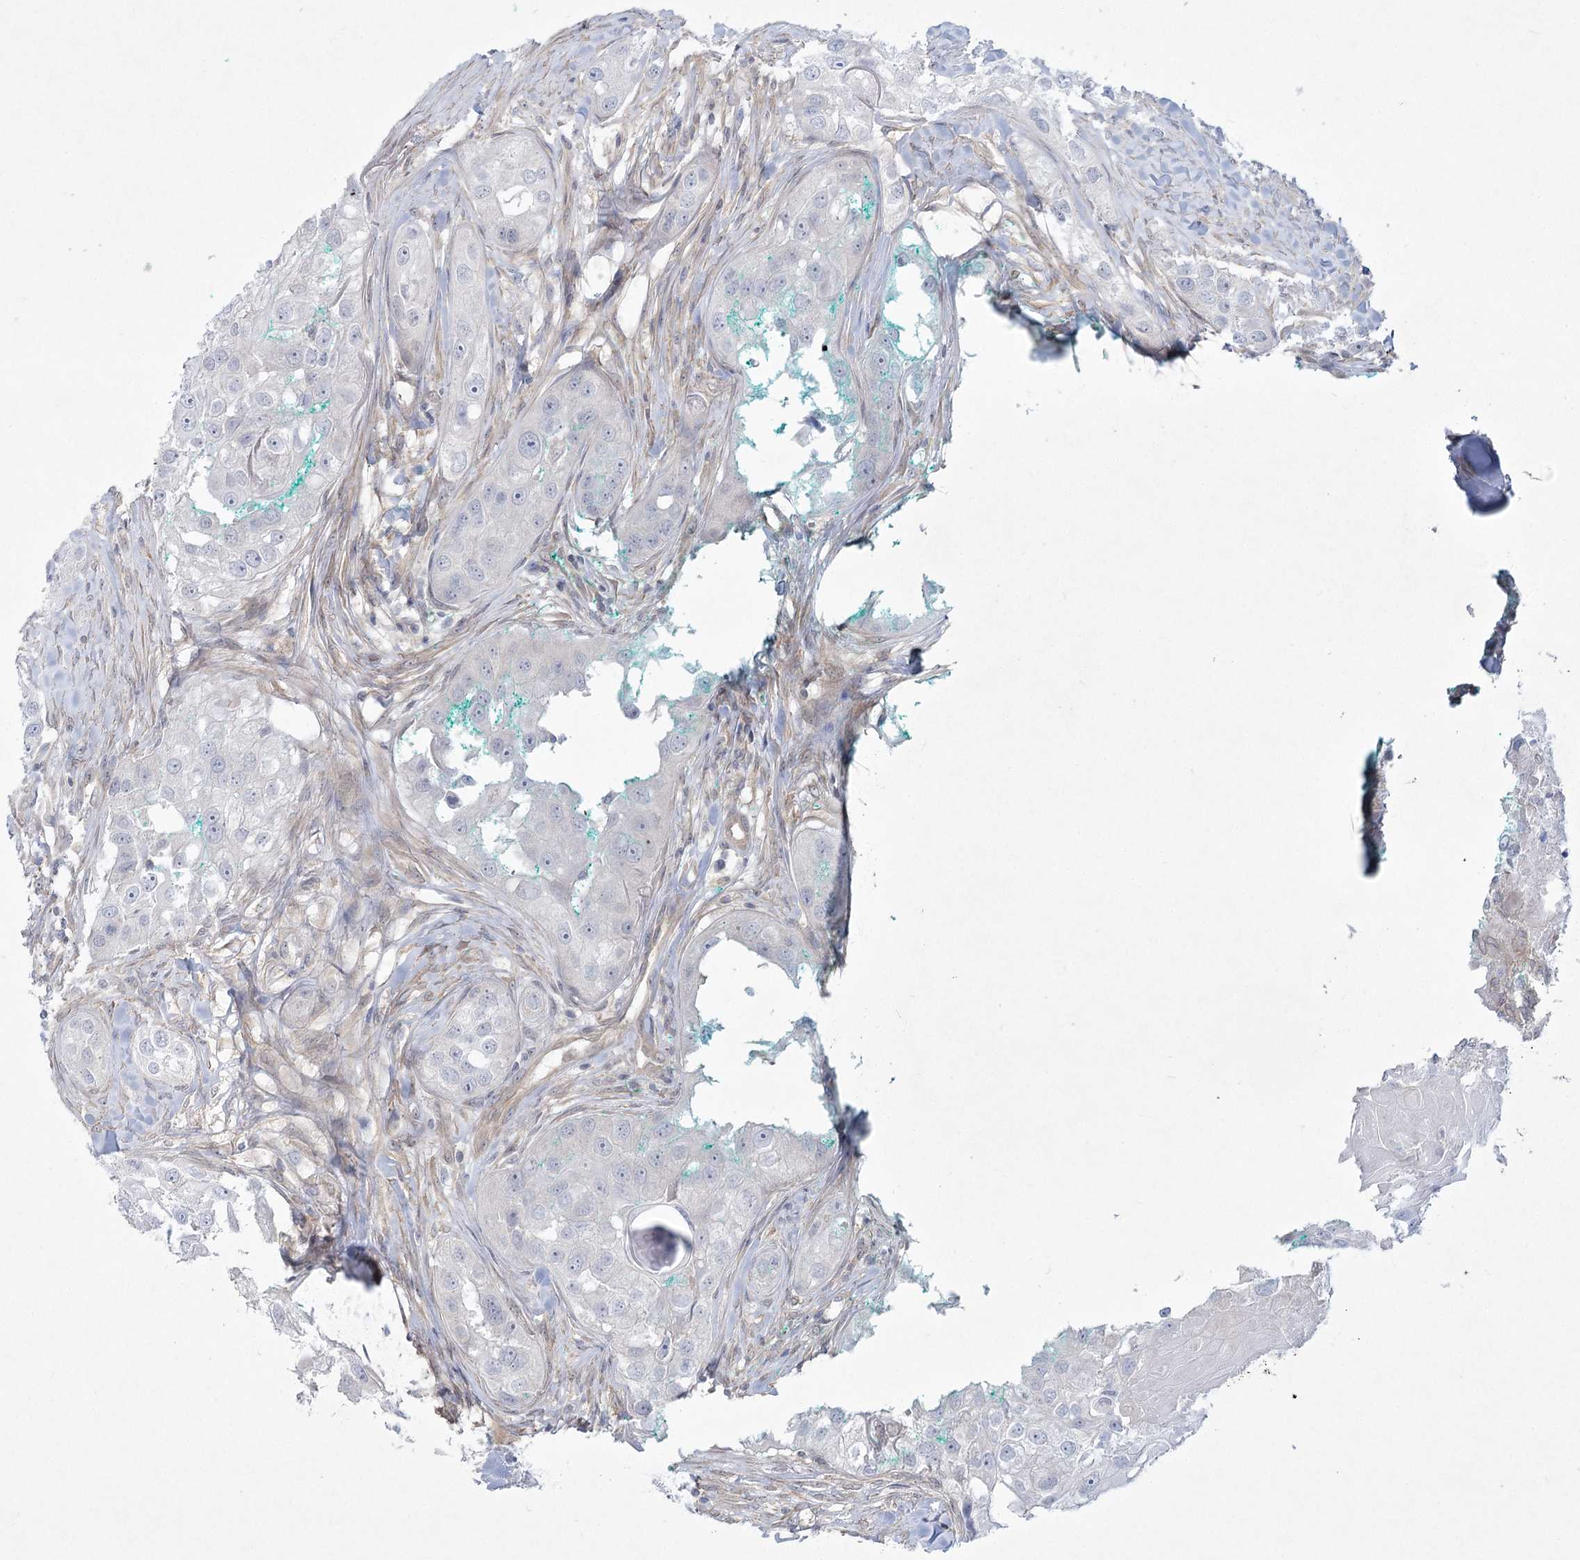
{"staining": {"intensity": "negative", "quantity": "none", "location": "none"}, "tissue": "head and neck cancer", "cell_type": "Tumor cells", "image_type": "cancer", "snomed": [{"axis": "morphology", "description": "Normal tissue, NOS"}, {"axis": "morphology", "description": "Squamous cell carcinoma, NOS"}, {"axis": "topography", "description": "Skeletal muscle"}, {"axis": "topography", "description": "Head-Neck"}], "caption": "This histopathology image is of squamous cell carcinoma (head and neck) stained with IHC to label a protein in brown with the nuclei are counter-stained blue. There is no positivity in tumor cells.", "gene": "AAMDC", "patient": {"sex": "male", "age": 51}}